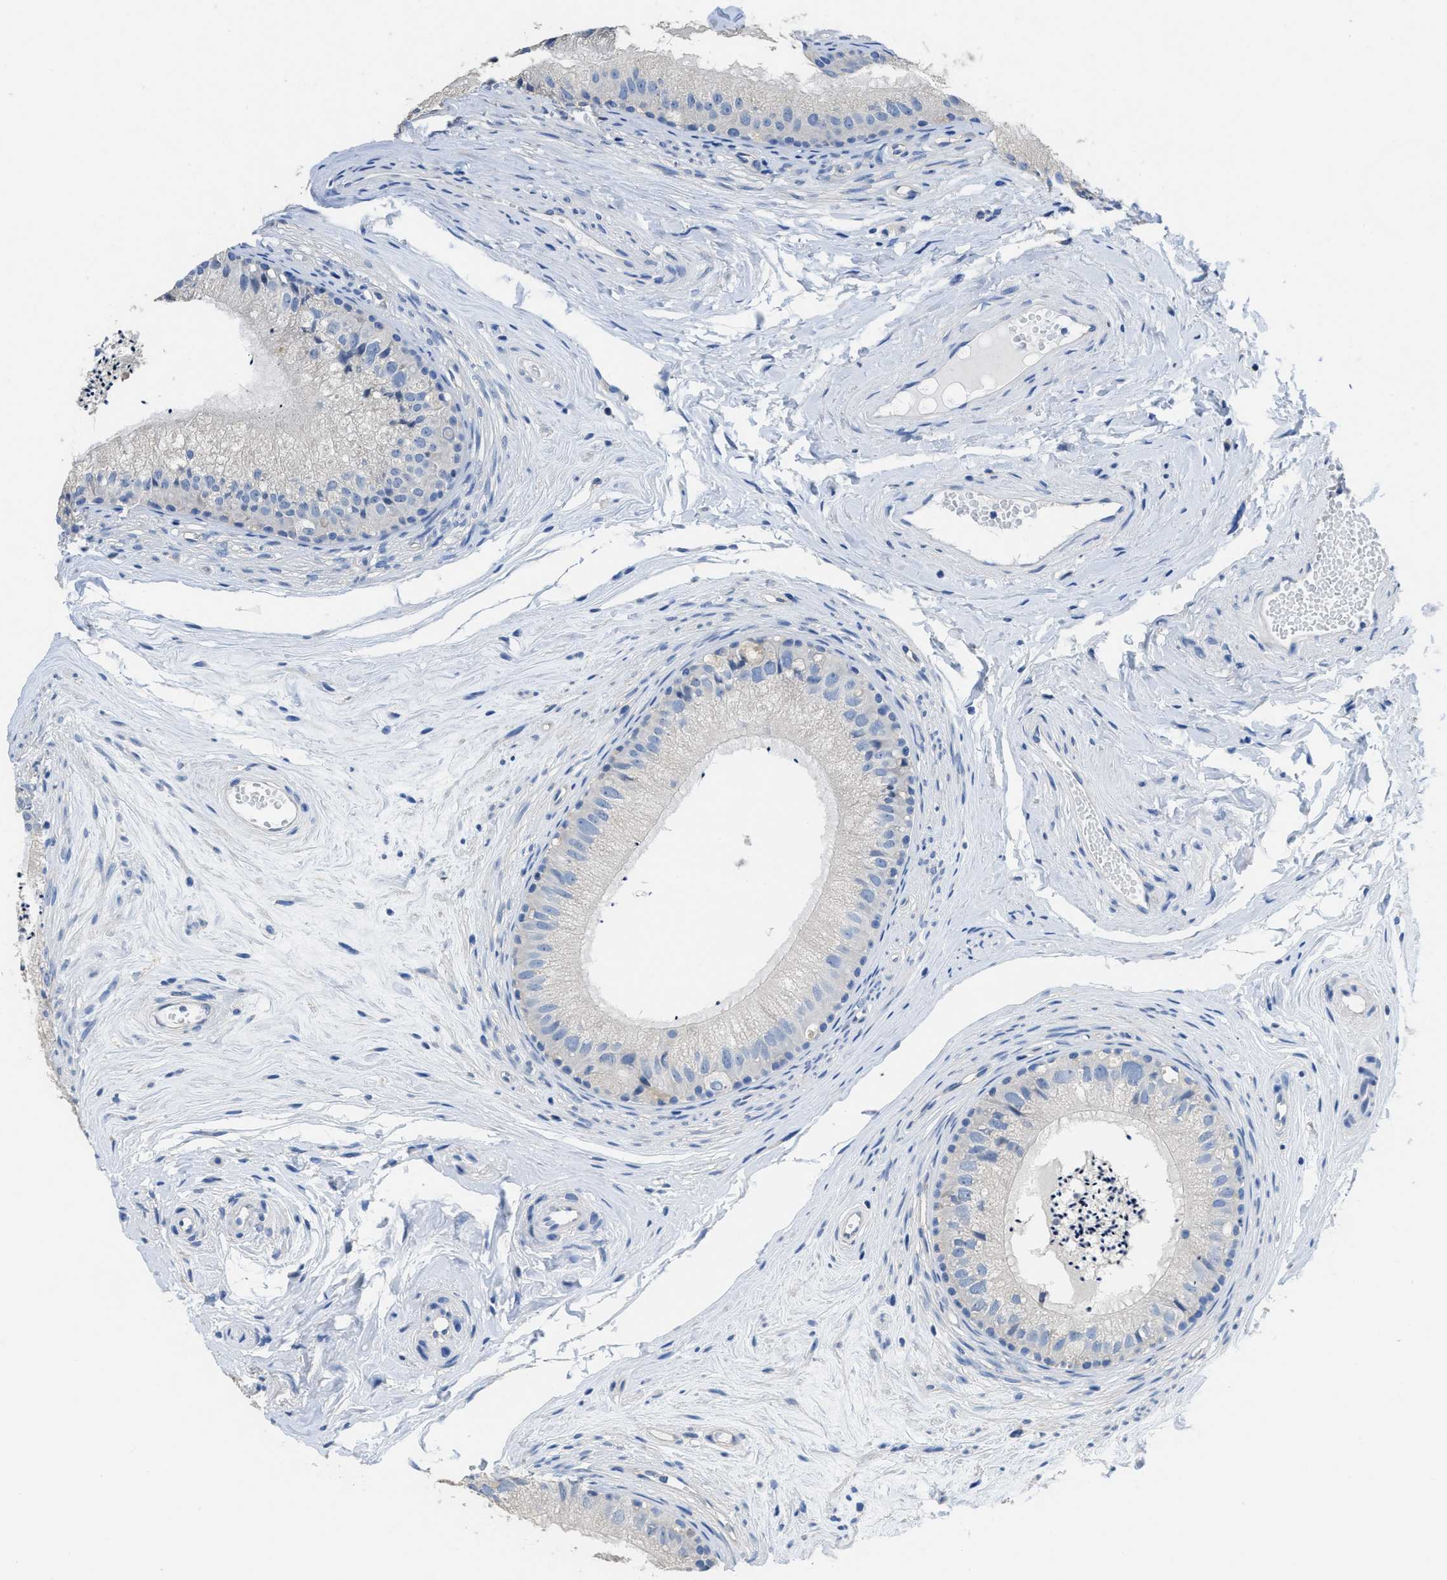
{"staining": {"intensity": "negative", "quantity": "none", "location": "none"}, "tissue": "epididymis", "cell_type": "Glandular cells", "image_type": "normal", "snomed": [{"axis": "morphology", "description": "Normal tissue, NOS"}, {"axis": "topography", "description": "Epididymis"}], "caption": "Immunohistochemical staining of normal human epididymis reveals no significant positivity in glandular cells. (Stains: DAB immunohistochemistry with hematoxylin counter stain, Microscopy: brightfield microscopy at high magnification).", "gene": "CA9", "patient": {"sex": "male", "age": 56}}